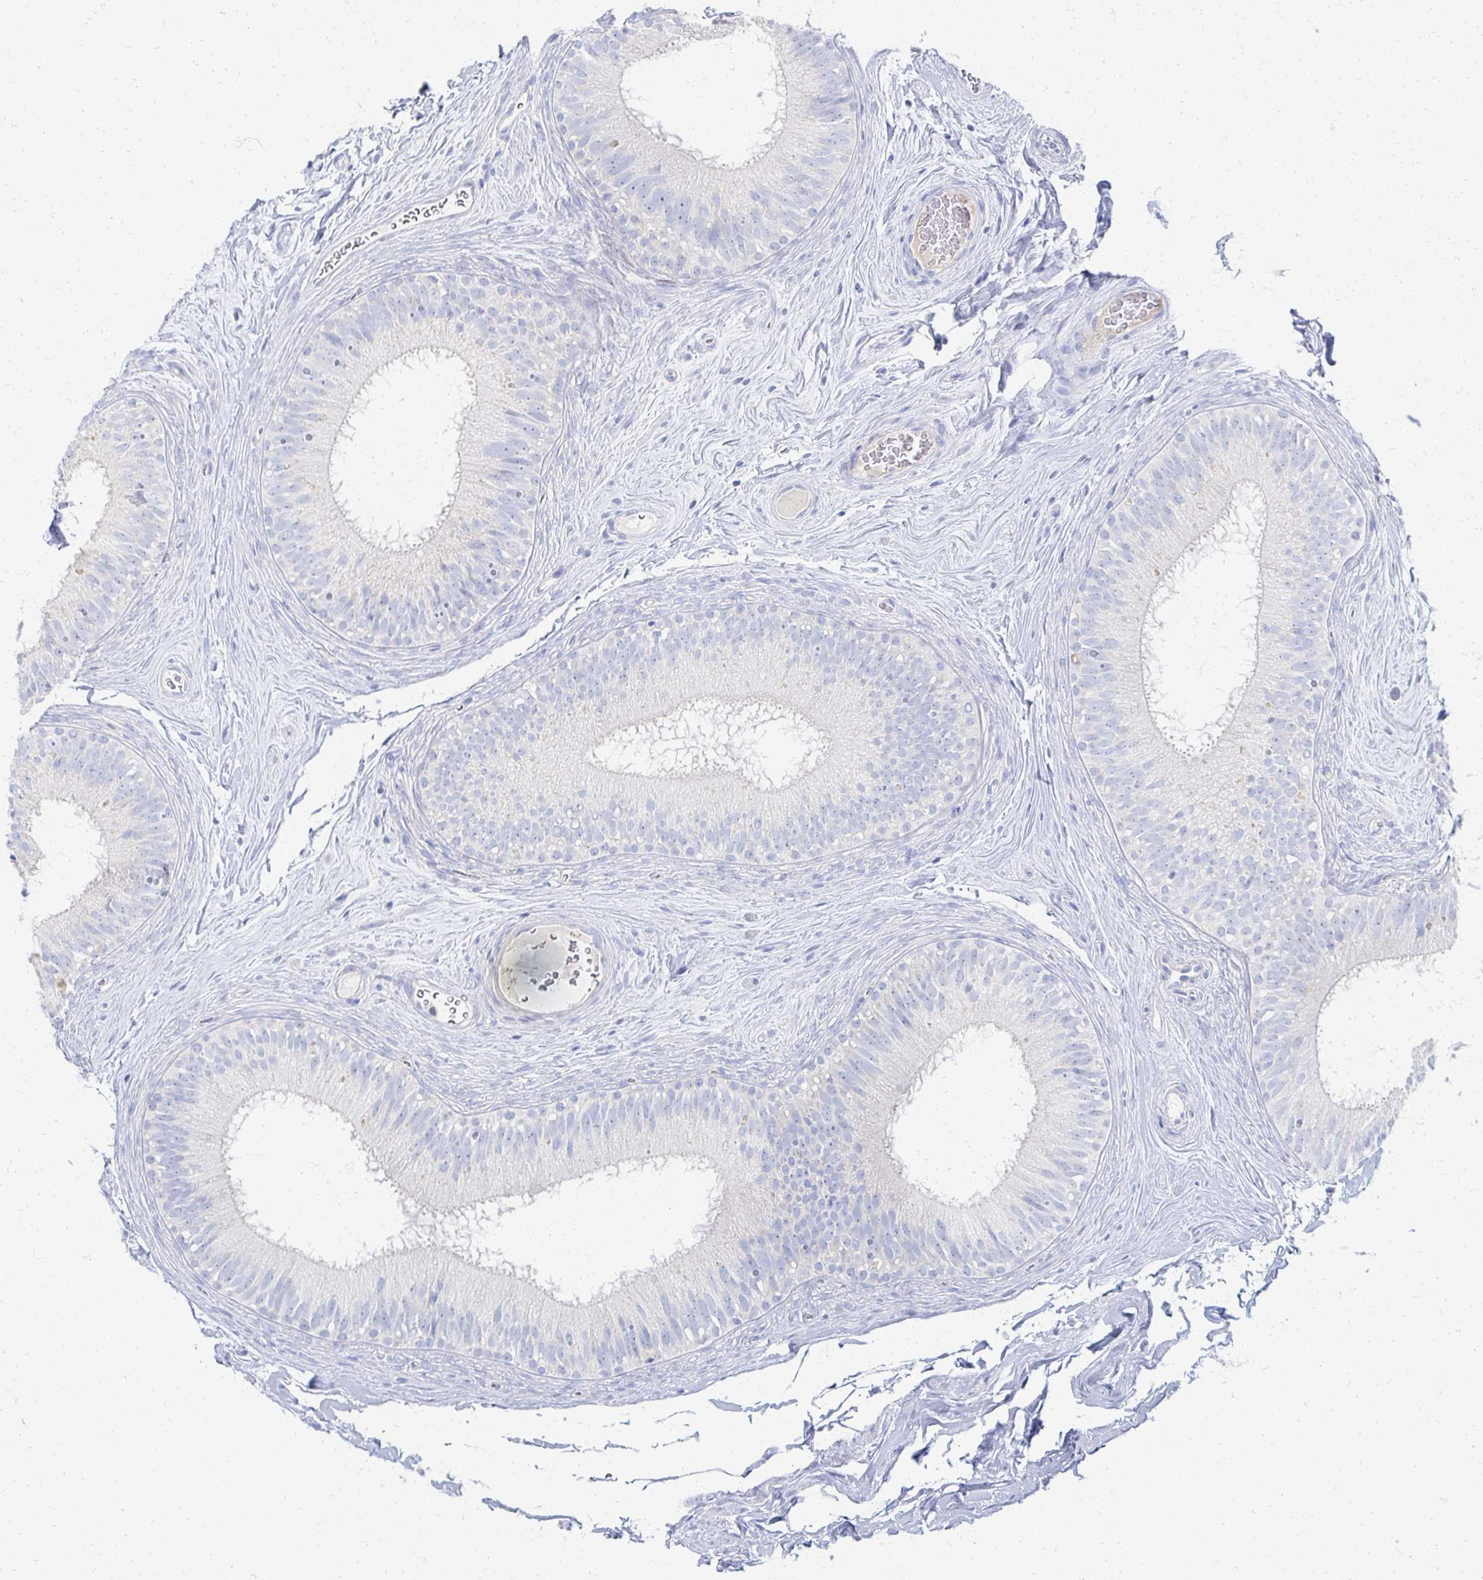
{"staining": {"intensity": "negative", "quantity": "none", "location": "none"}, "tissue": "epididymis", "cell_type": "Glandular cells", "image_type": "normal", "snomed": [{"axis": "morphology", "description": "Normal tissue, NOS"}, {"axis": "topography", "description": "Epididymis"}], "caption": "Benign epididymis was stained to show a protein in brown. There is no significant positivity in glandular cells. (DAB (3,3'-diaminobenzidine) immunohistochemistry, high magnification).", "gene": "PRR20A", "patient": {"sex": "male", "age": 44}}